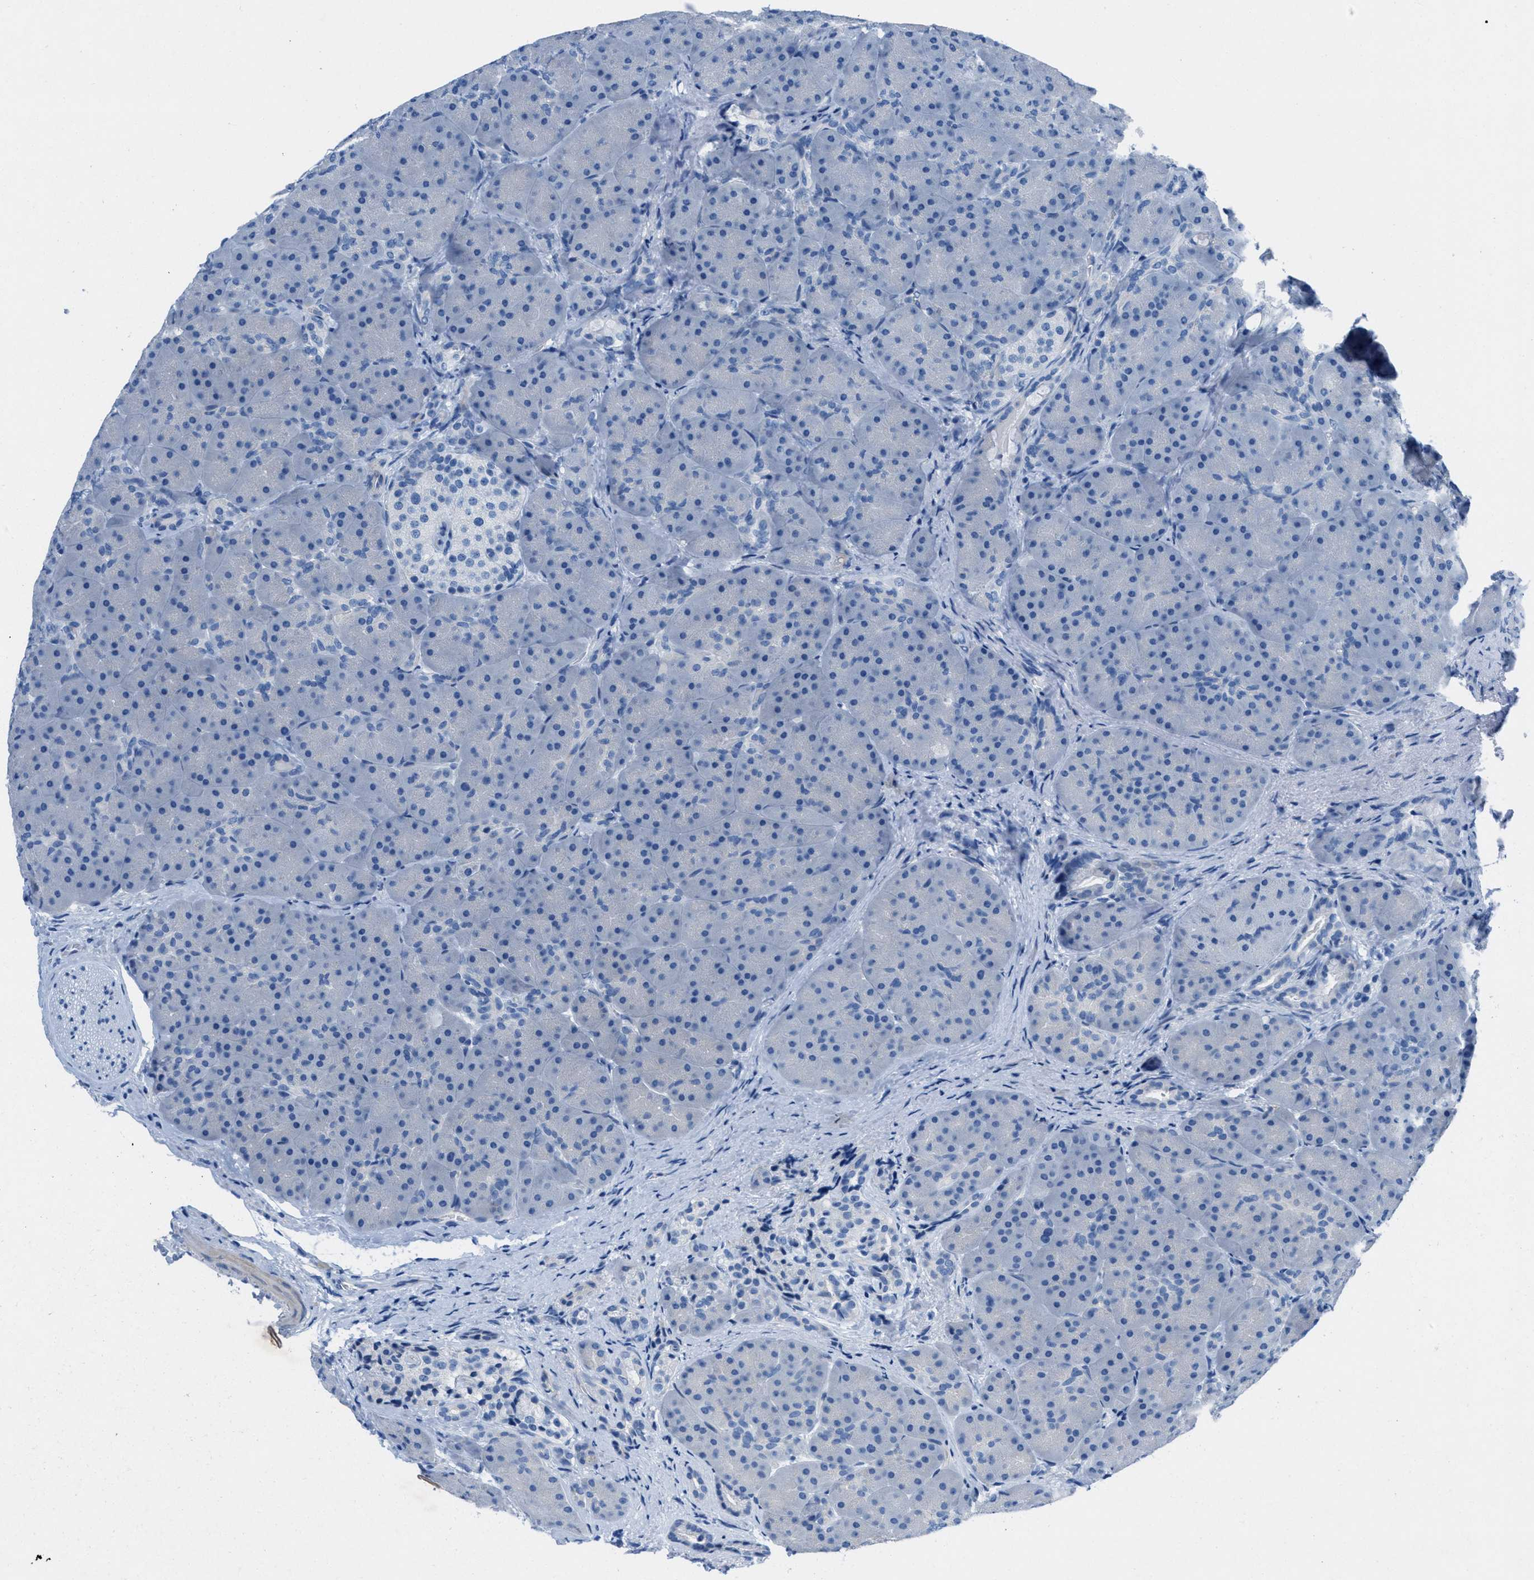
{"staining": {"intensity": "negative", "quantity": "none", "location": "none"}, "tissue": "pancreas", "cell_type": "Exocrine glandular cells", "image_type": "normal", "snomed": [{"axis": "morphology", "description": "Normal tissue, NOS"}, {"axis": "topography", "description": "Pancreas"}], "caption": "A high-resolution micrograph shows IHC staining of normal pancreas, which exhibits no significant staining in exocrine glandular cells.", "gene": "GALNT17", "patient": {"sex": "male", "age": 66}}